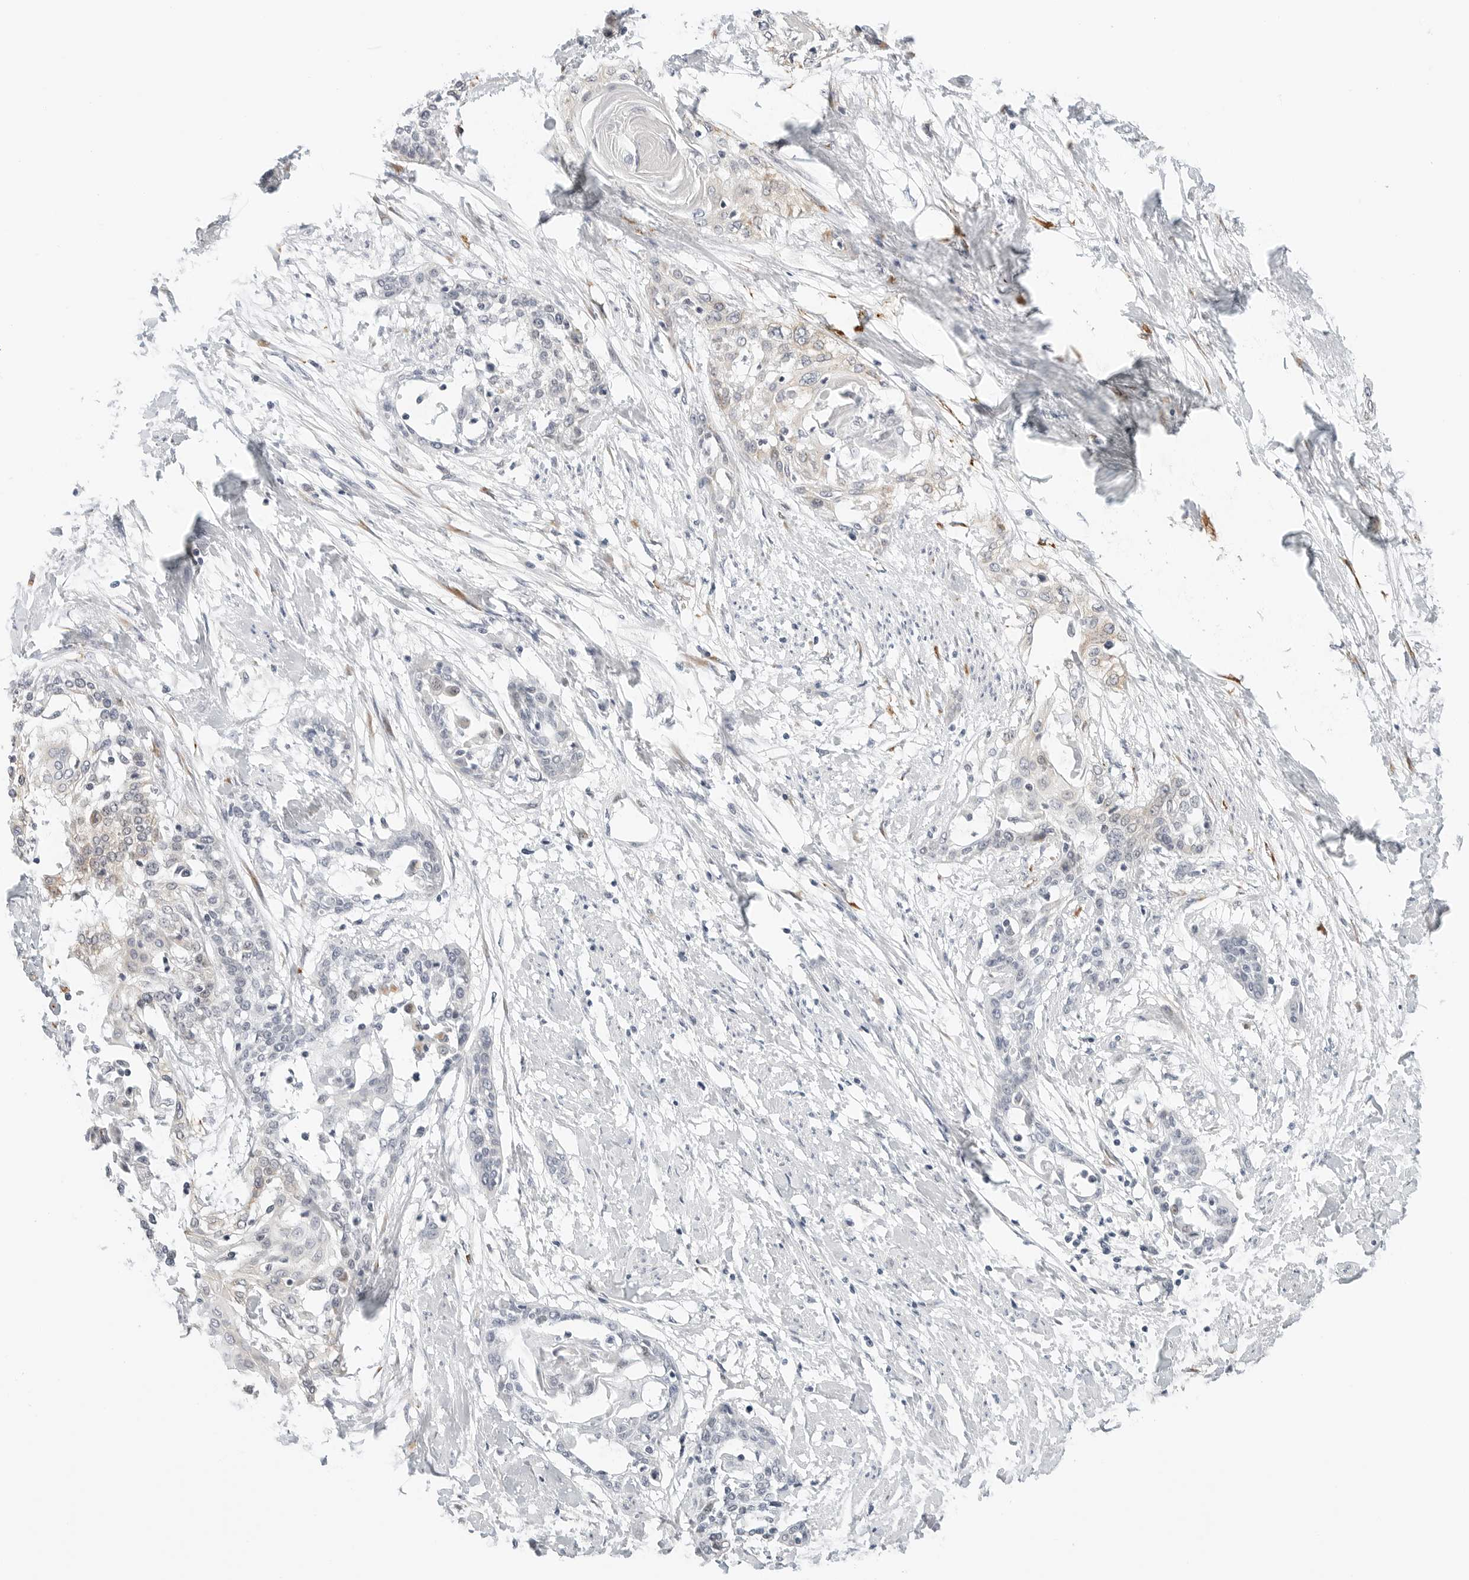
{"staining": {"intensity": "negative", "quantity": "none", "location": "none"}, "tissue": "cervical cancer", "cell_type": "Tumor cells", "image_type": "cancer", "snomed": [{"axis": "morphology", "description": "Squamous cell carcinoma, NOS"}, {"axis": "topography", "description": "Cervix"}], "caption": "Cervical cancer was stained to show a protein in brown. There is no significant expression in tumor cells.", "gene": "TSEN2", "patient": {"sex": "female", "age": 57}}